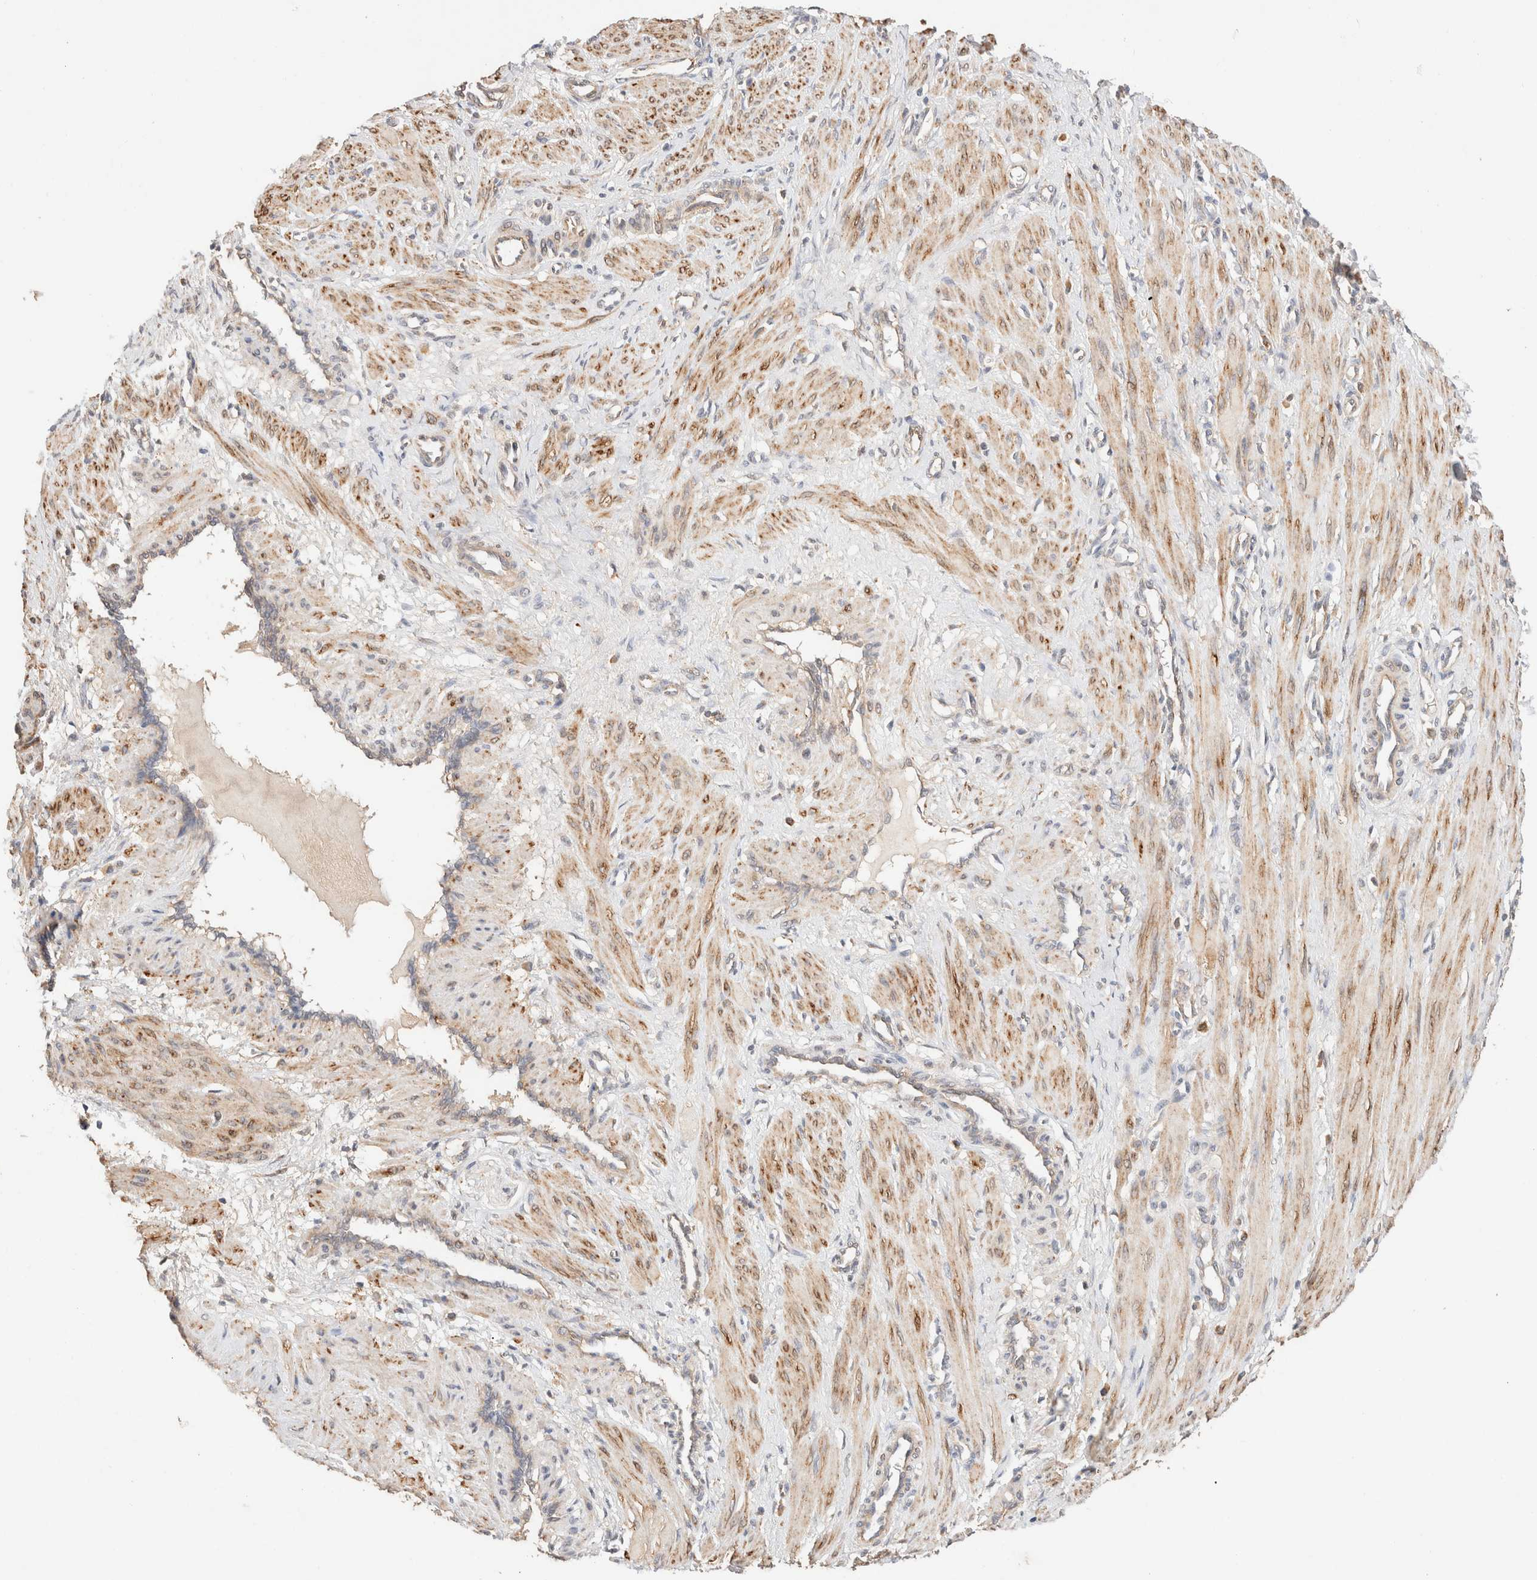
{"staining": {"intensity": "moderate", "quantity": ">75%", "location": "cytoplasmic/membranous"}, "tissue": "smooth muscle", "cell_type": "Smooth muscle cells", "image_type": "normal", "snomed": [{"axis": "morphology", "description": "Normal tissue, NOS"}, {"axis": "topography", "description": "Endometrium"}], "caption": "Moderate cytoplasmic/membranous staining is identified in approximately >75% of smooth muscle cells in normal smooth muscle.", "gene": "RABEPK", "patient": {"sex": "female", "age": 33}}